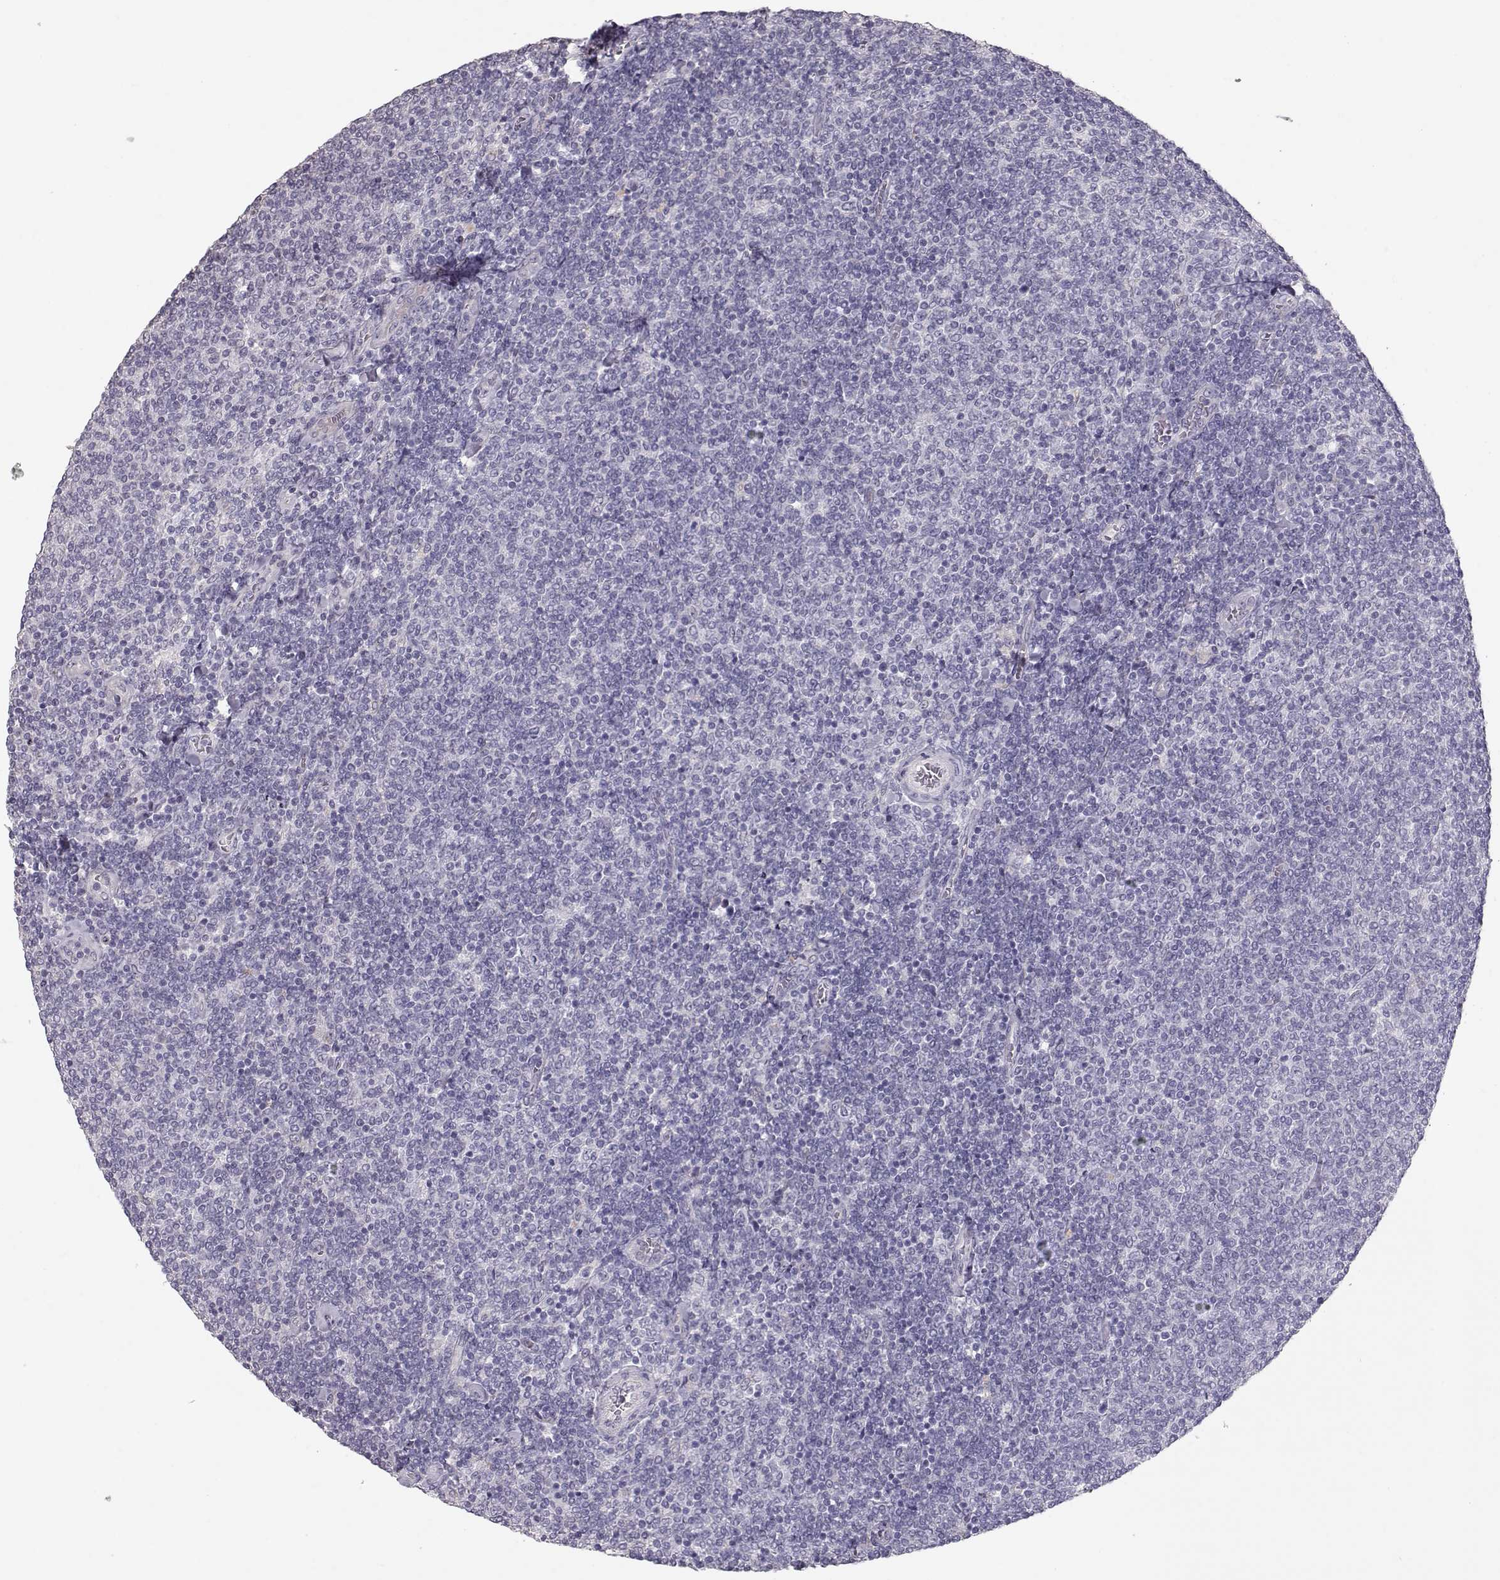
{"staining": {"intensity": "negative", "quantity": "none", "location": "none"}, "tissue": "lymphoma", "cell_type": "Tumor cells", "image_type": "cancer", "snomed": [{"axis": "morphology", "description": "Malignant lymphoma, non-Hodgkin's type, Low grade"}, {"axis": "topography", "description": "Lymph node"}], "caption": "Immunohistochemistry of human lymphoma shows no expression in tumor cells.", "gene": "SLC18A1", "patient": {"sex": "male", "age": 52}}